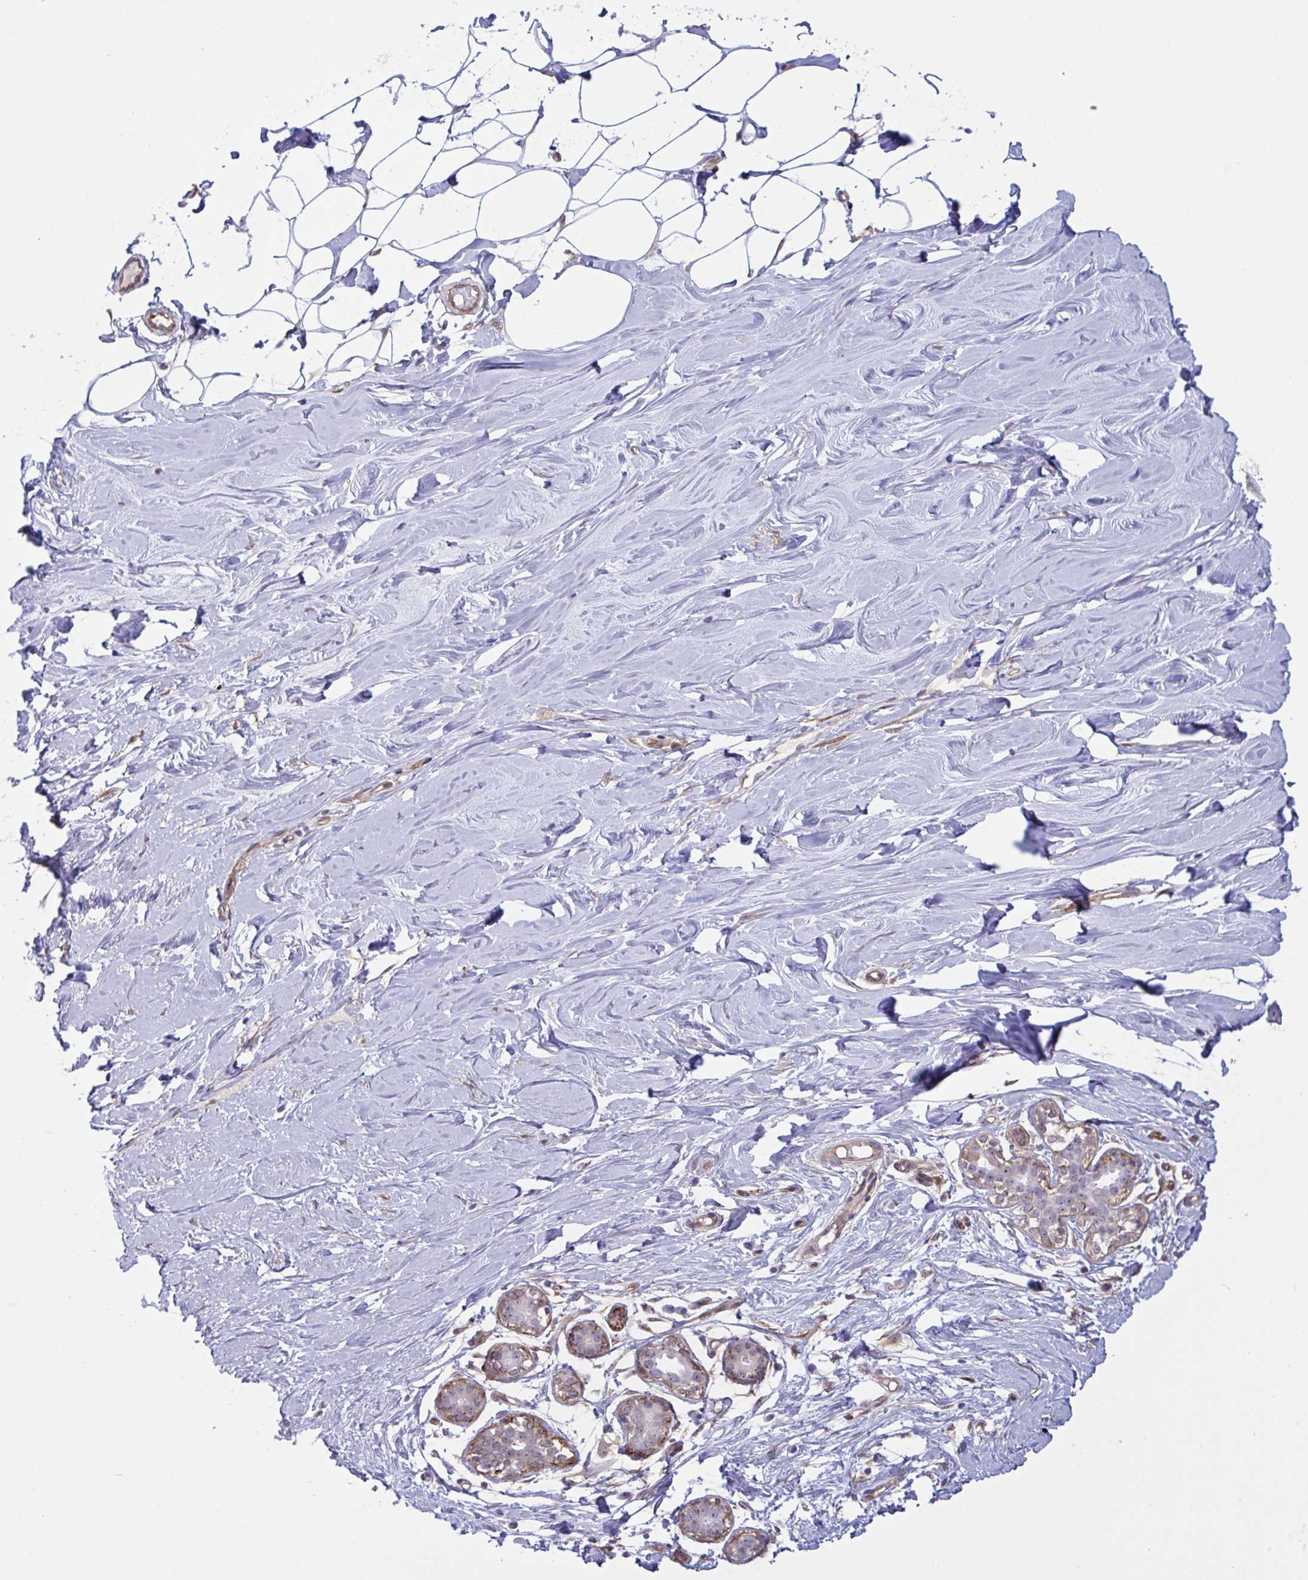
{"staining": {"intensity": "negative", "quantity": "none", "location": "none"}, "tissue": "breast", "cell_type": "Adipocytes", "image_type": "normal", "snomed": [{"axis": "morphology", "description": "Normal tissue, NOS"}, {"axis": "topography", "description": "Breast"}], "caption": "Immunohistochemistry (IHC) micrograph of normal breast: breast stained with DAB (3,3'-diaminobenzidine) displays no significant protein positivity in adipocytes.", "gene": "PRRT4", "patient": {"sex": "female", "age": 27}}